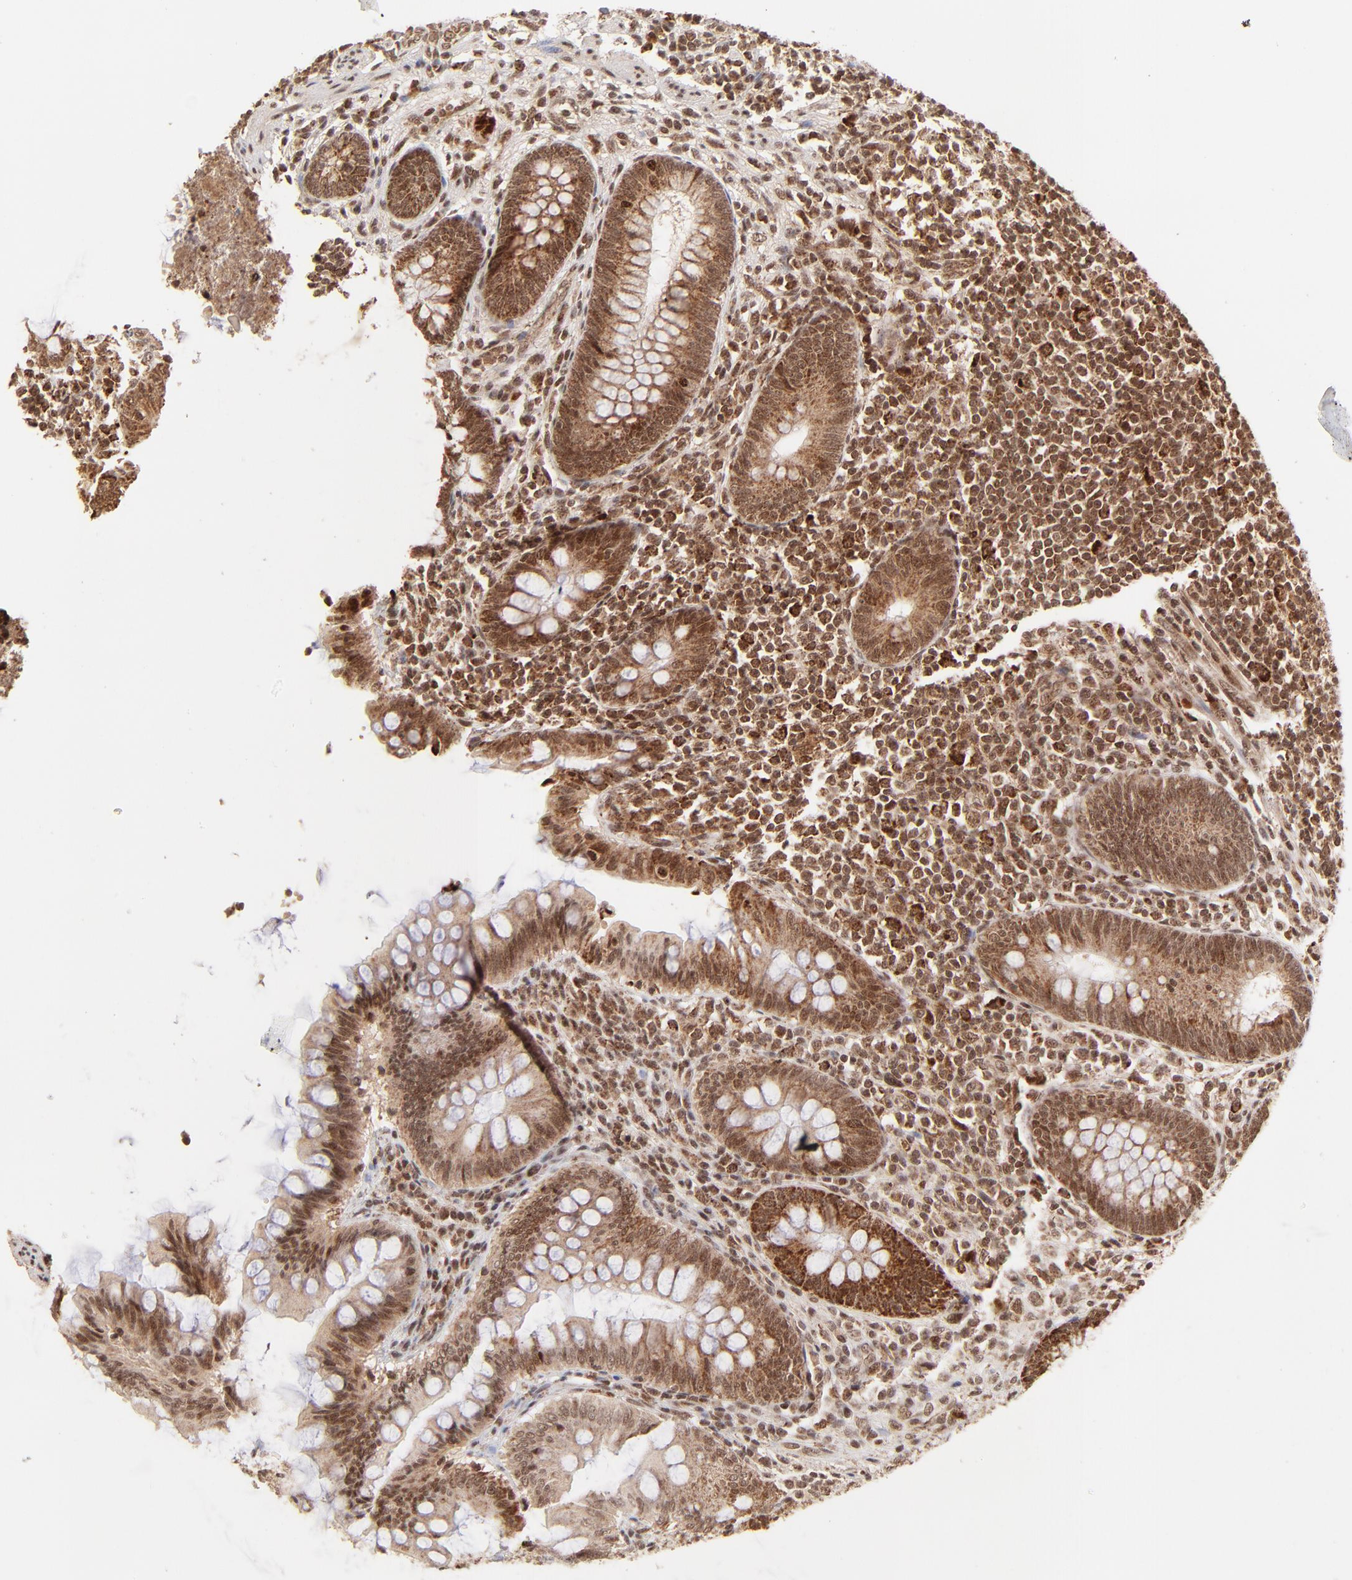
{"staining": {"intensity": "strong", "quantity": ">75%", "location": "cytoplasmic/membranous,nuclear"}, "tissue": "appendix", "cell_type": "Glandular cells", "image_type": "normal", "snomed": [{"axis": "morphology", "description": "Normal tissue, NOS"}, {"axis": "topography", "description": "Appendix"}], "caption": "Glandular cells show high levels of strong cytoplasmic/membranous,nuclear expression in approximately >75% of cells in unremarkable appendix.", "gene": "MED15", "patient": {"sex": "female", "age": 66}}